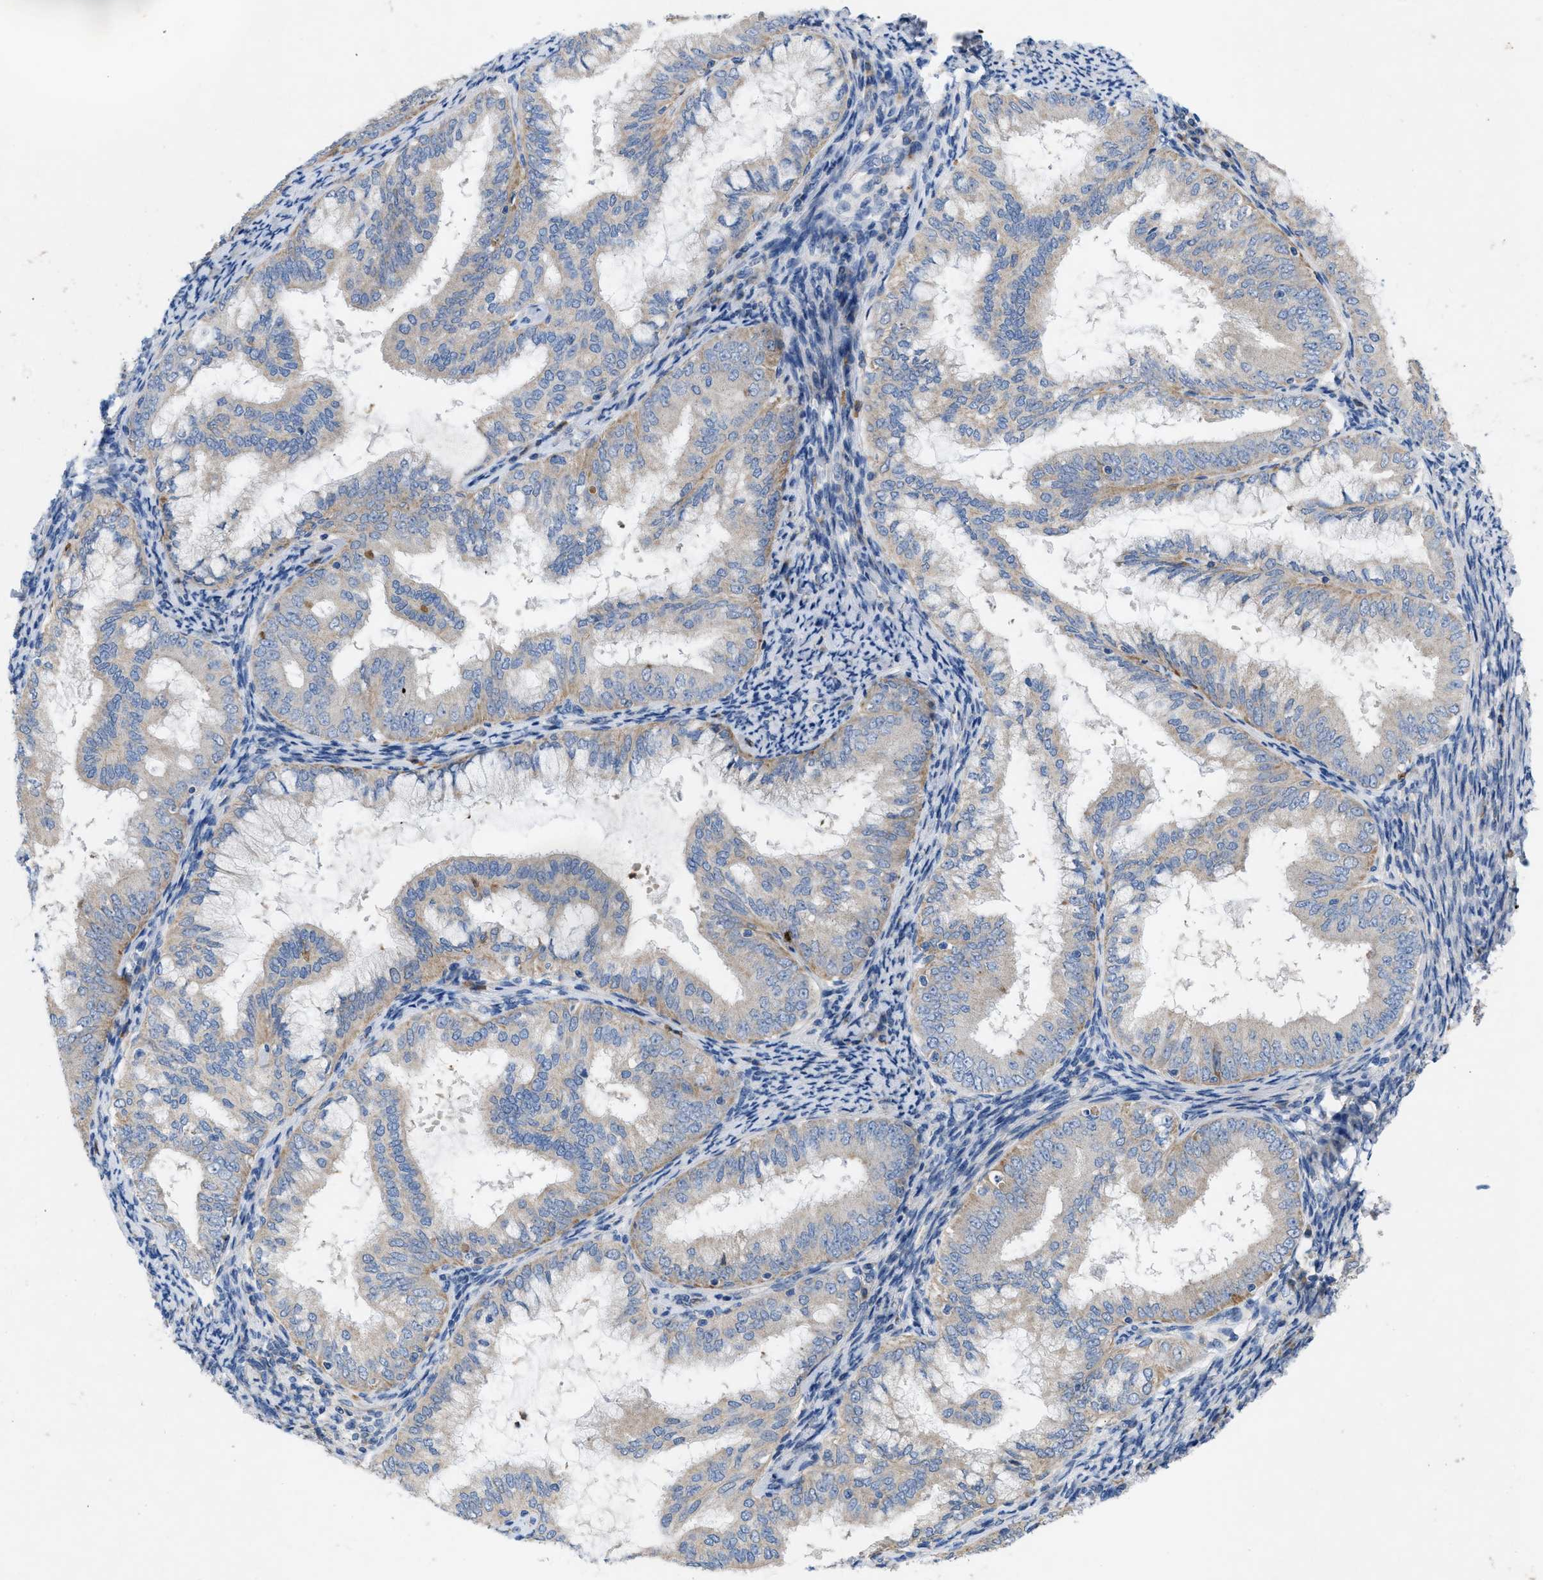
{"staining": {"intensity": "moderate", "quantity": "<25%", "location": "cytoplasmic/membranous"}, "tissue": "endometrial cancer", "cell_type": "Tumor cells", "image_type": "cancer", "snomed": [{"axis": "morphology", "description": "Adenocarcinoma, NOS"}, {"axis": "topography", "description": "Endometrium"}], "caption": "A histopathology image of human endometrial cancer stained for a protein demonstrates moderate cytoplasmic/membranous brown staining in tumor cells. Using DAB (brown) and hematoxylin (blue) stains, captured at high magnification using brightfield microscopy.", "gene": "PLPPR5", "patient": {"sex": "female", "age": 63}}